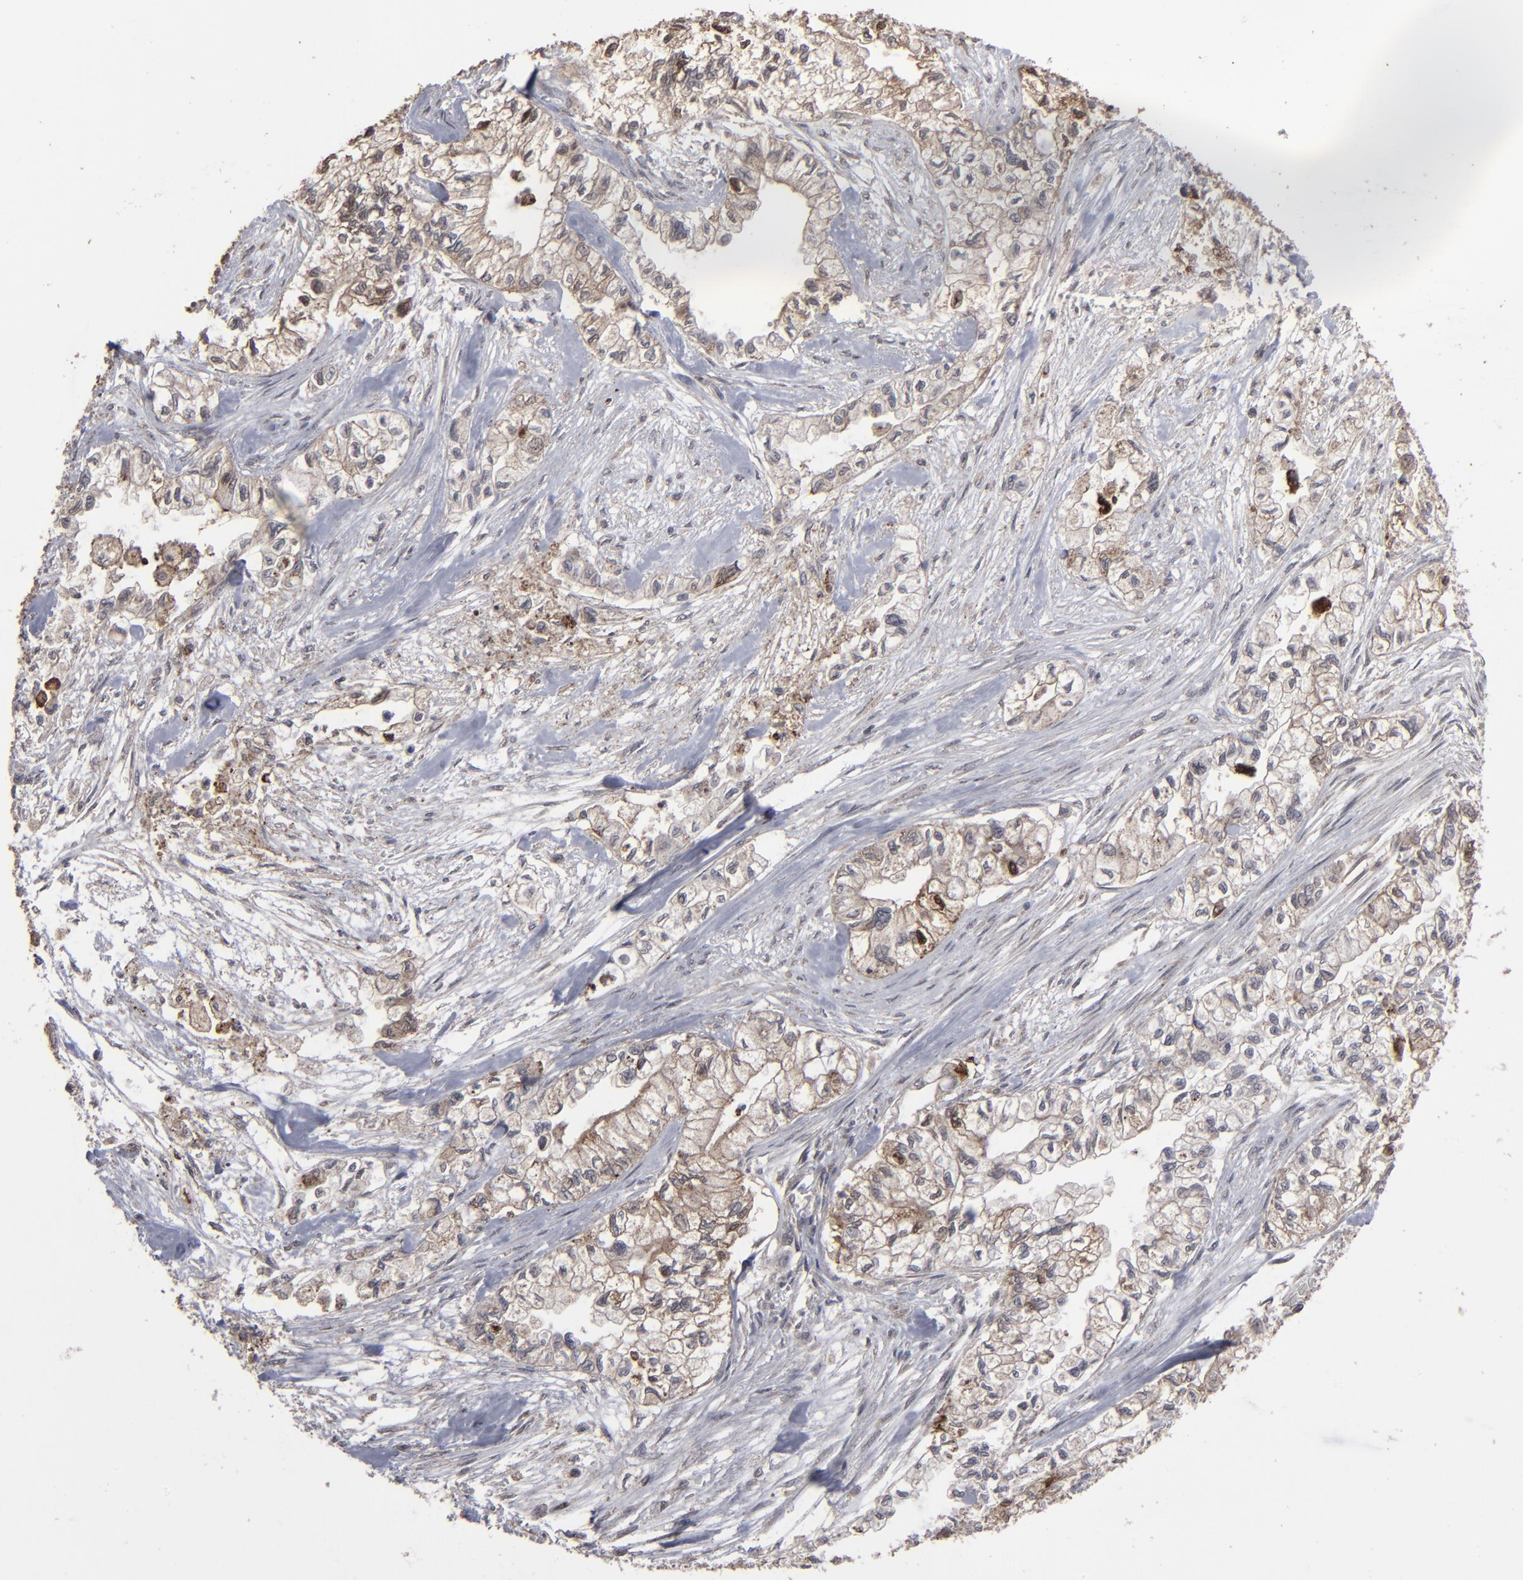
{"staining": {"intensity": "moderate", "quantity": ">75%", "location": "cytoplasmic/membranous"}, "tissue": "pancreatic cancer", "cell_type": "Tumor cells", "image_type": "cancer", "snomed": [{"axis": "morphology", "description": "Adenocarcinoma, NOS"}, {"axis": "topography", "description": "Pancreas"}], "caption": "Tumor cells reveal moderate cytoplasmic/membranous positivity in approximately >75% of cells in adenocarcinoma (pancreatic).", "gene": "SLC22A17", "patient": {"sex": "male", "age": 79}}